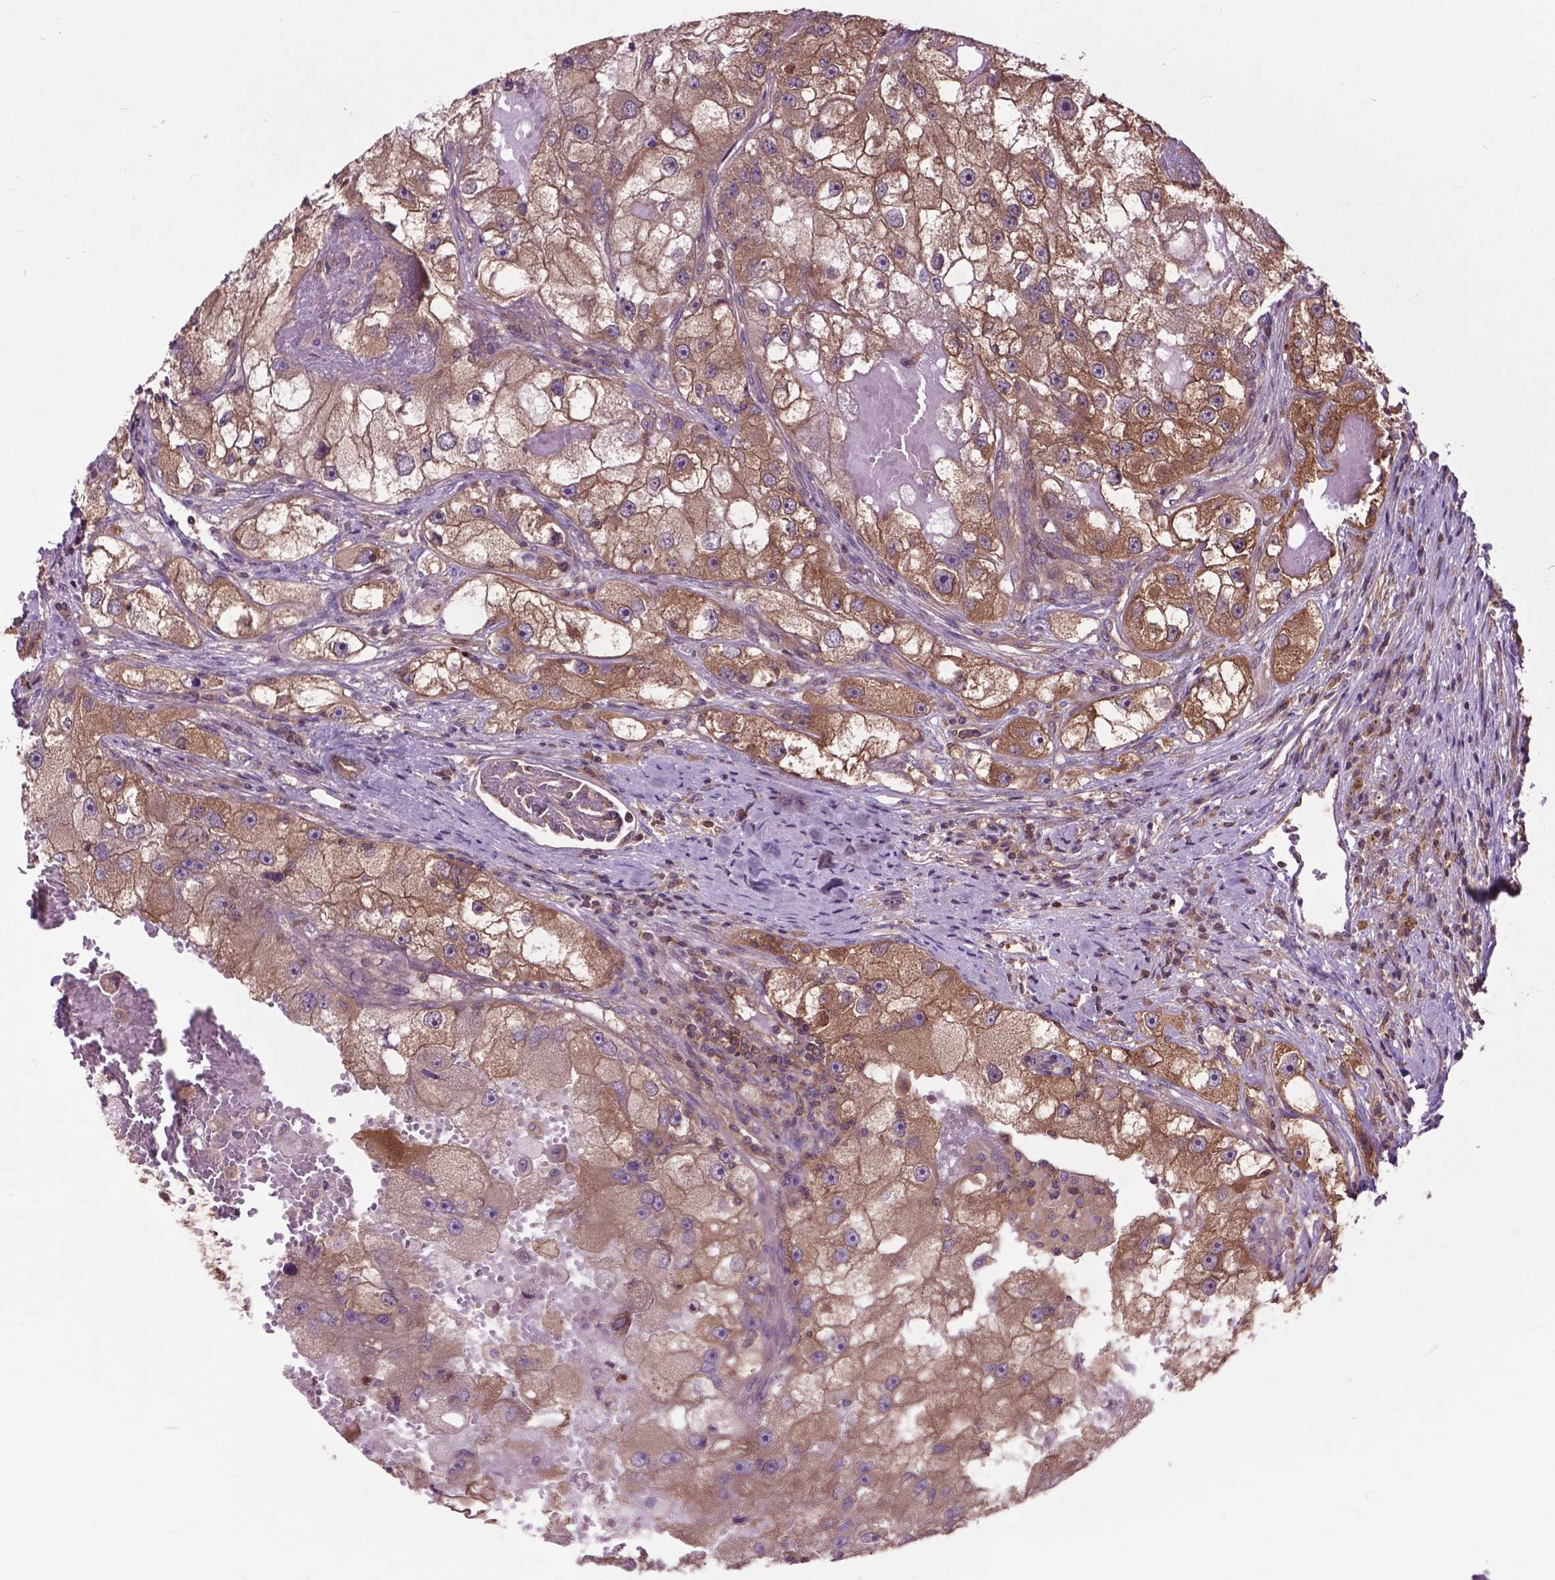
{"staining": {"intensity": "strong", "quantity": ">75%", "location": "cytoplasmic/membranous"}, "tissue": "renal cancer", "cell_type": "Tumor cells", "image_type": "cancer", "snomed": [{"axis": "morphology", "description": "Adenocarcinoma, NOS"}, {"axis": "topography", "description": "Kidney"}], "caption": "Immunohistochemistry (IHC) of human renal cancer (adenocarcinoma) reveals high levels of strong cytoplasmic/membranous staining in approximately >75% of tumor cells.", "gene": "ARAF", "patient": {"sex": "male", "age": 63}}